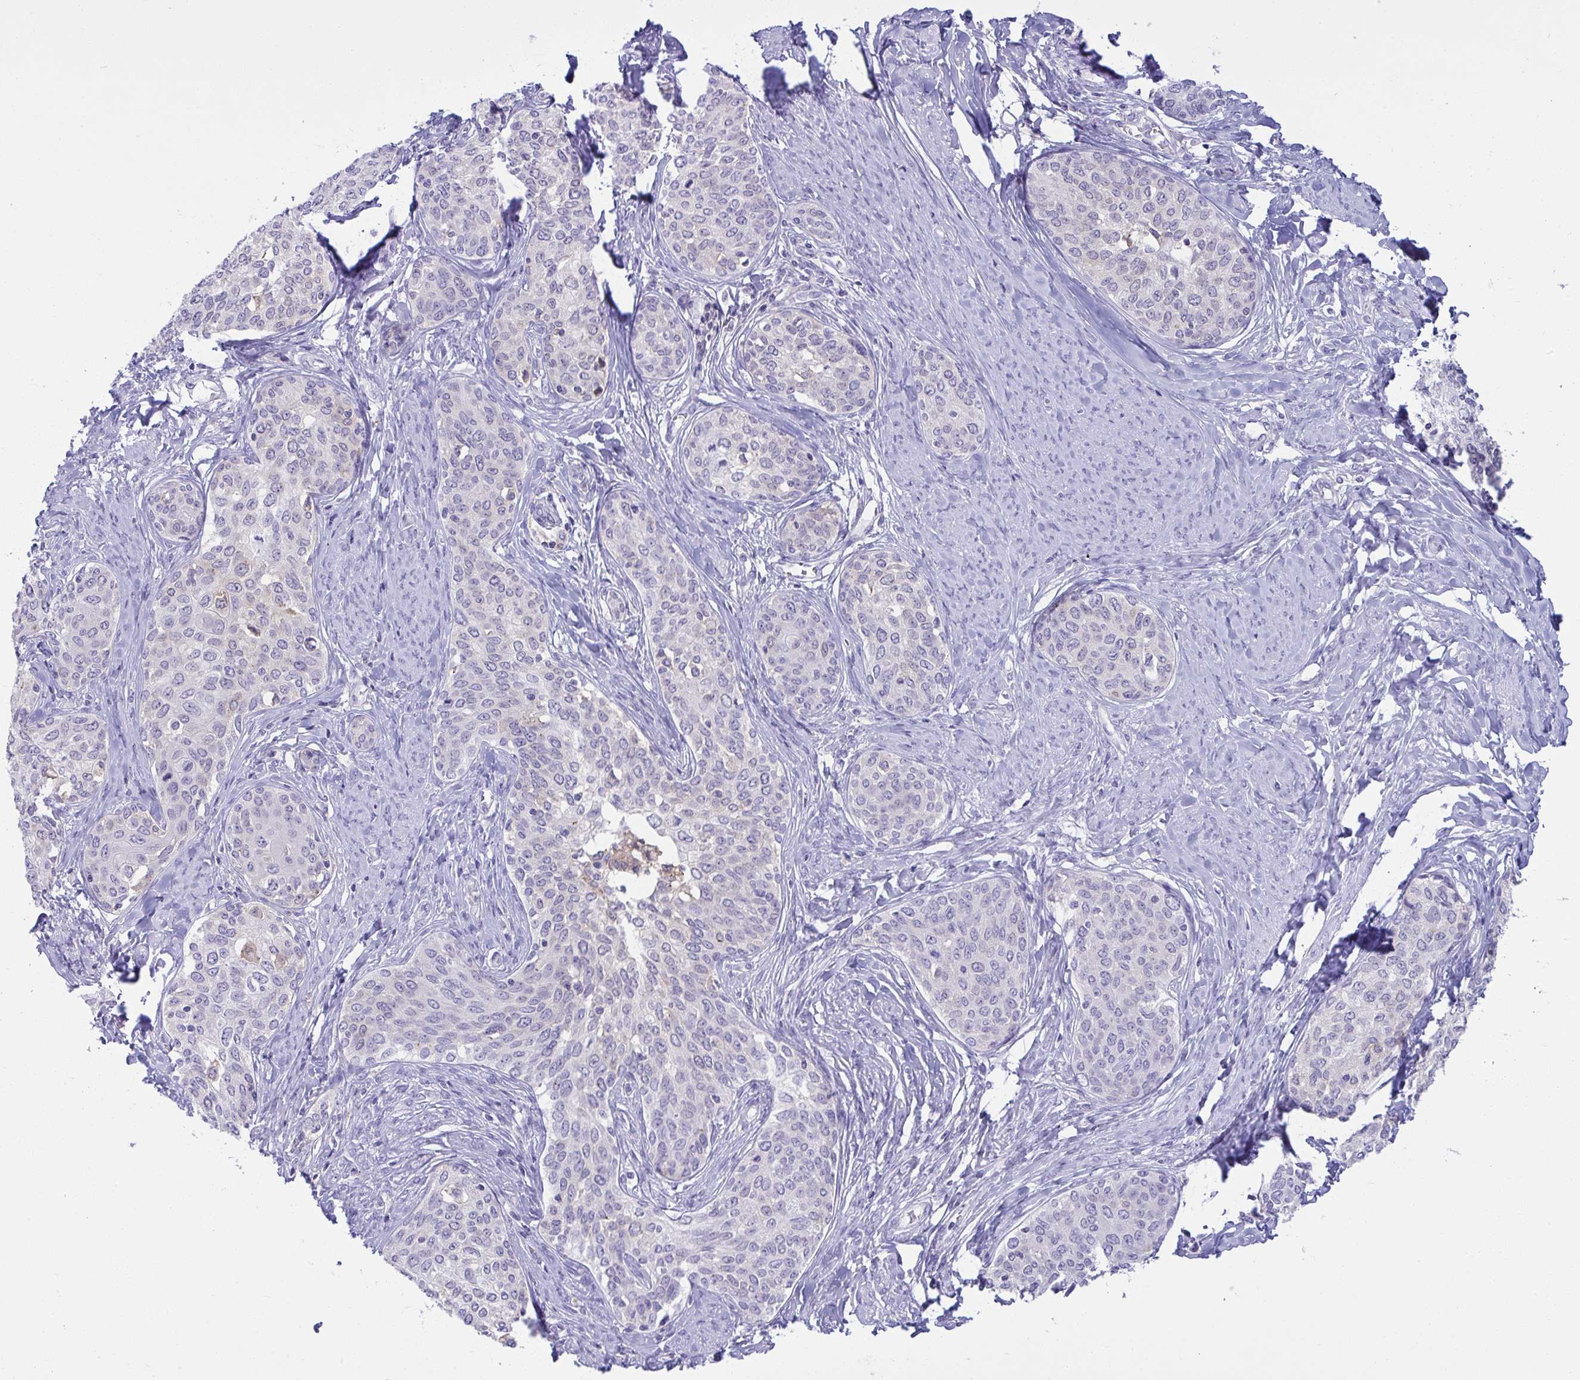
{"staining": {"intensity": "negative", "quantity": "none", "location": "none"}, "tissue": "cervical cancer", "cell_type": "Tumor cells", "image_type": "cancer", "snomed": [{"axis": "morphology", "description": "Squamous cell carcinoma, NOS"}, {"axis": "morphology", "description": "Adenocarcinoma, NOS"}, {"axis": "topography", "description": "Cervix"}], "caption": "IHC histopathology image of neoplastic tissue: human adenocarcinoma (cervical) stained with DAB reveals no significant protein staining in tumor cells.", "gene": "RGPD5", "patient": {"sex": "female", "age": 52}}